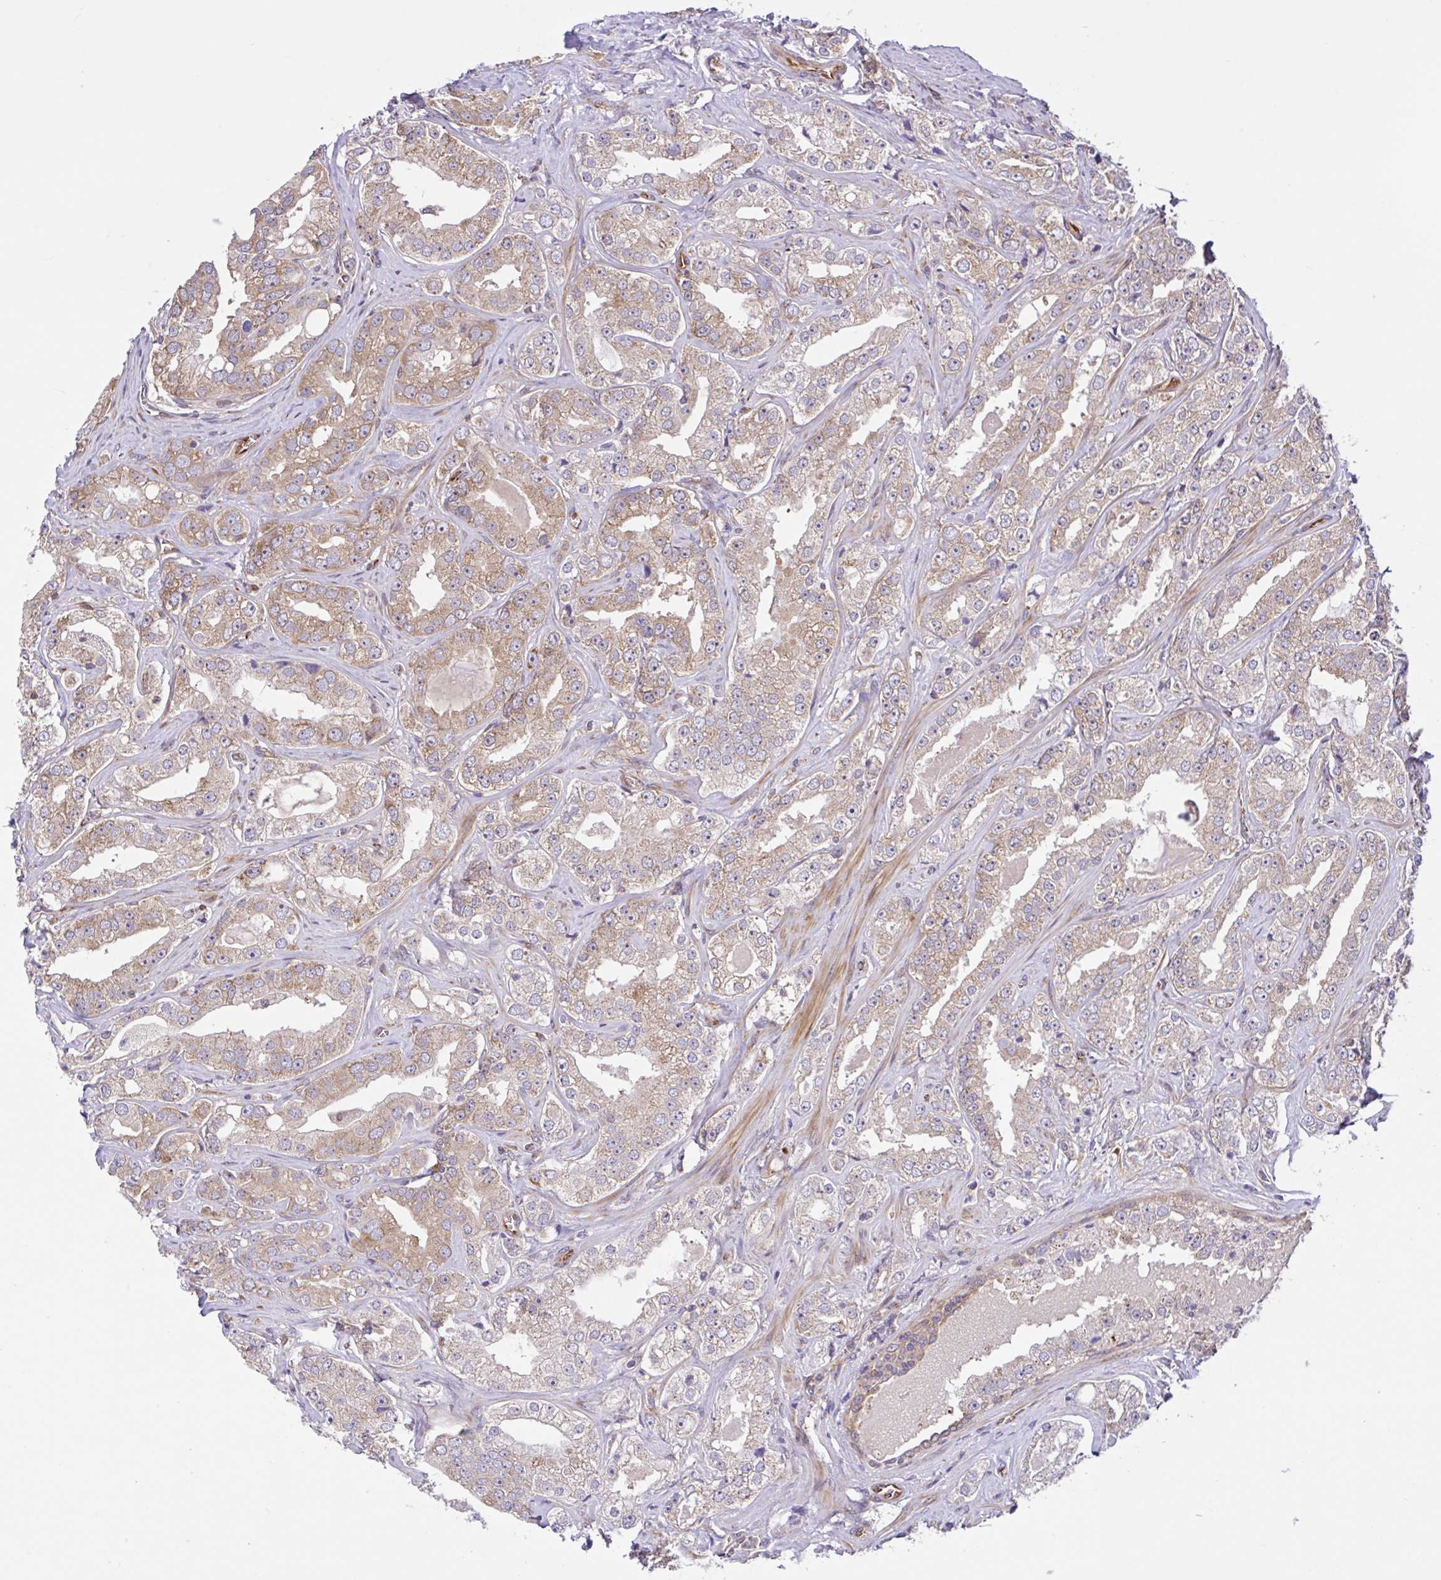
{"staining": {"intensity": "weak", "quantity": ">75%", "location": "cytoplasmic/membranous"}, "tissue": "prostate cancer", "cell_type": "Tumor cells", "image_type": "cancer", "snomed": [{"axis": "morphology", "description": "Adenocarcinoma, High grade"}, {"axis": "topography", "description": "Prostate"}], "caption": "Prostate cancer (high-grade adenocarcinoma) stained with a brown dye demonstrates weak cytoplasmic/membranous positive staining in about >75% of tumor cells.", "gene": "NTPCR", "patient": {"sex": "male", "age": 67}}